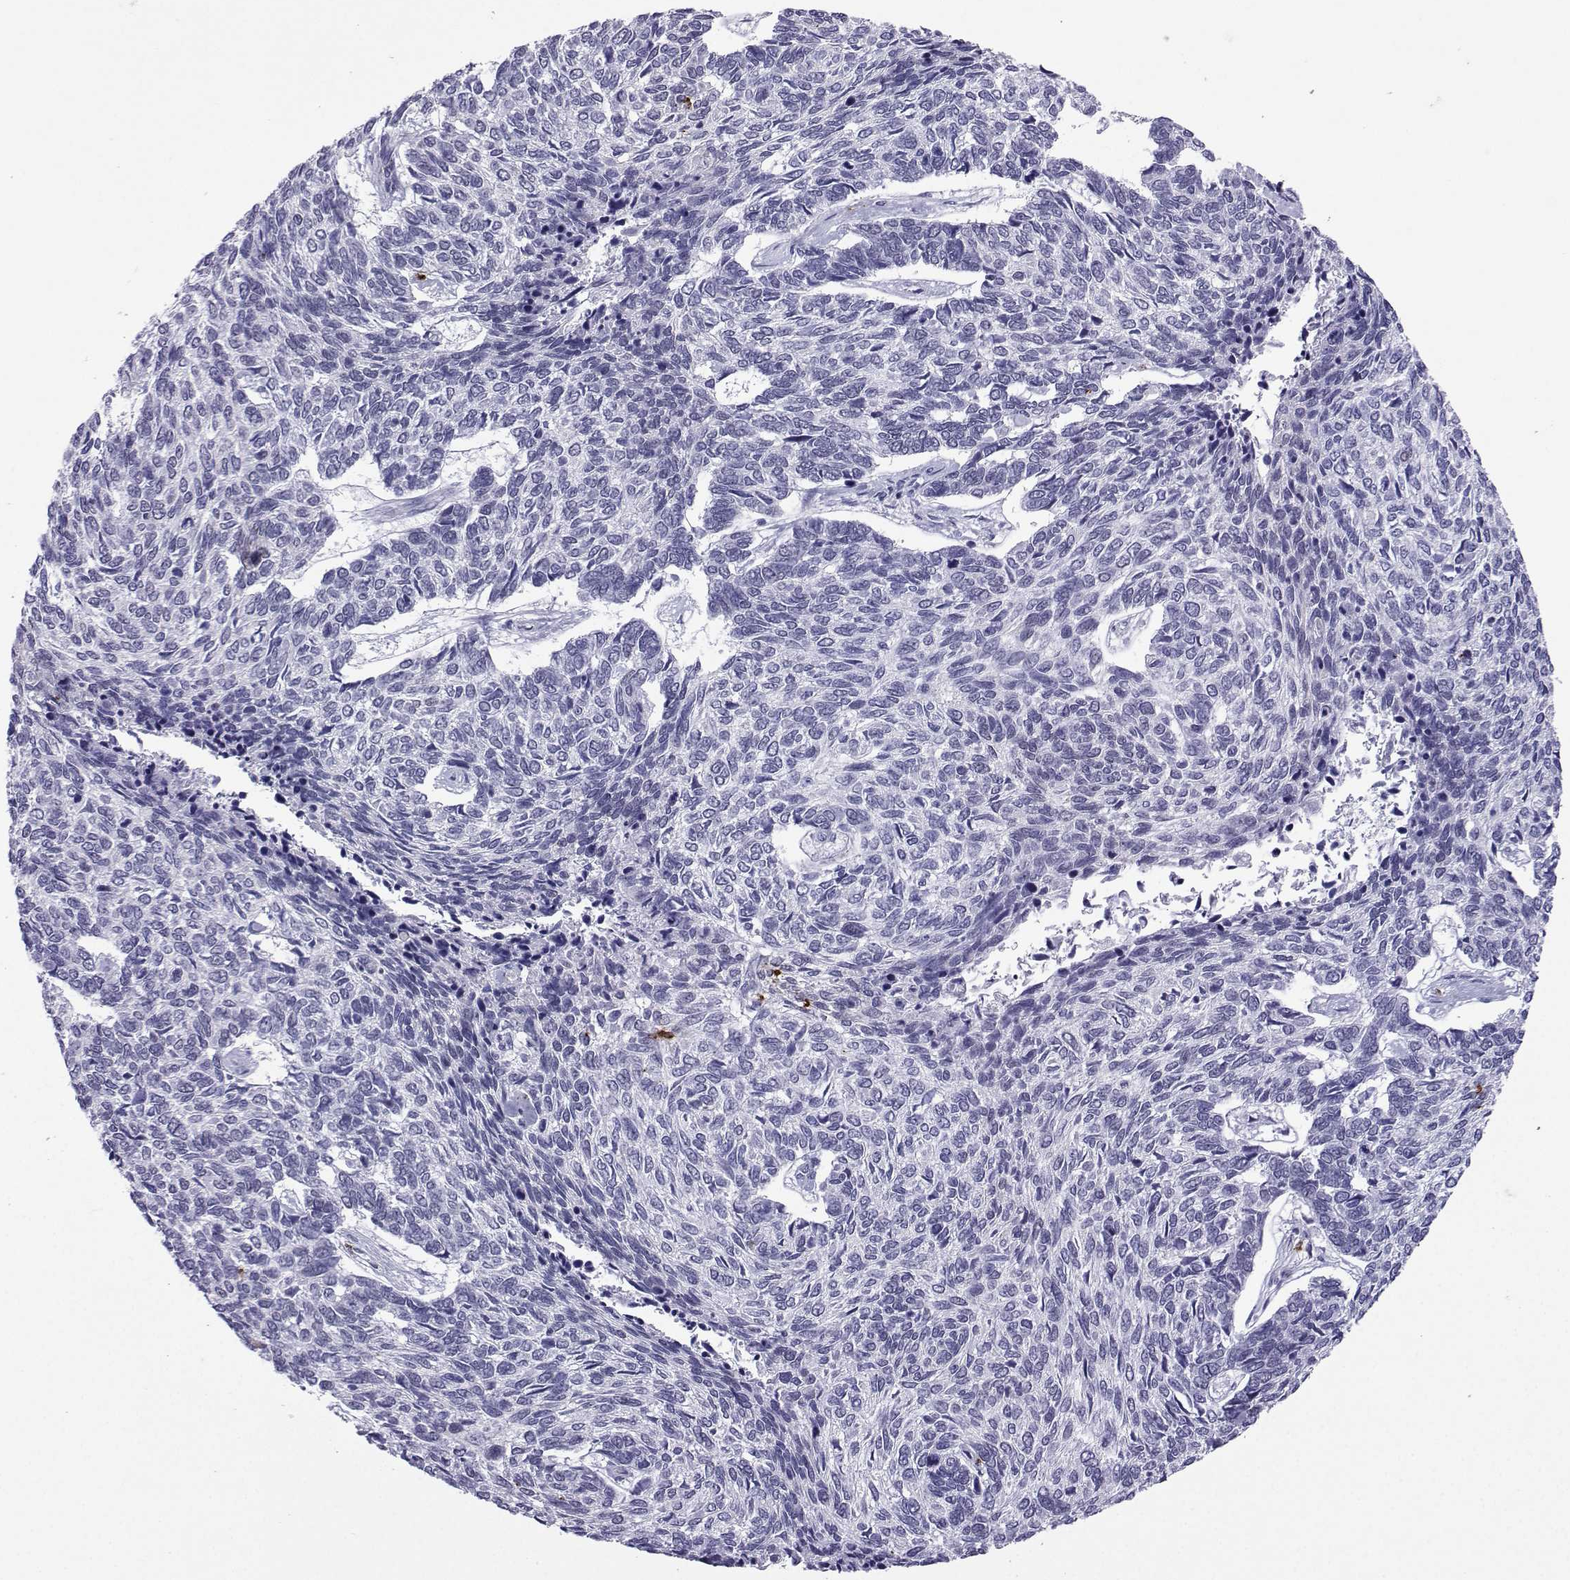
{"staining": {"intensity": "negative", "quantity": "none", "location": "none"}, "tissue": "skin cancer", "cell_type": "Tumor cells", "image_type": "cancer", "snomed": [{"axis": "morphology", "description": "Basal cell carcinoma"}, {"axis": "topography", "description": "Skin"}], "caption": "Tumor cells are negative for brown protein staining in skin basal cell carcinoma.", "gene": "LORICRIN", "patient": {"sex": "female", "age": 65}}